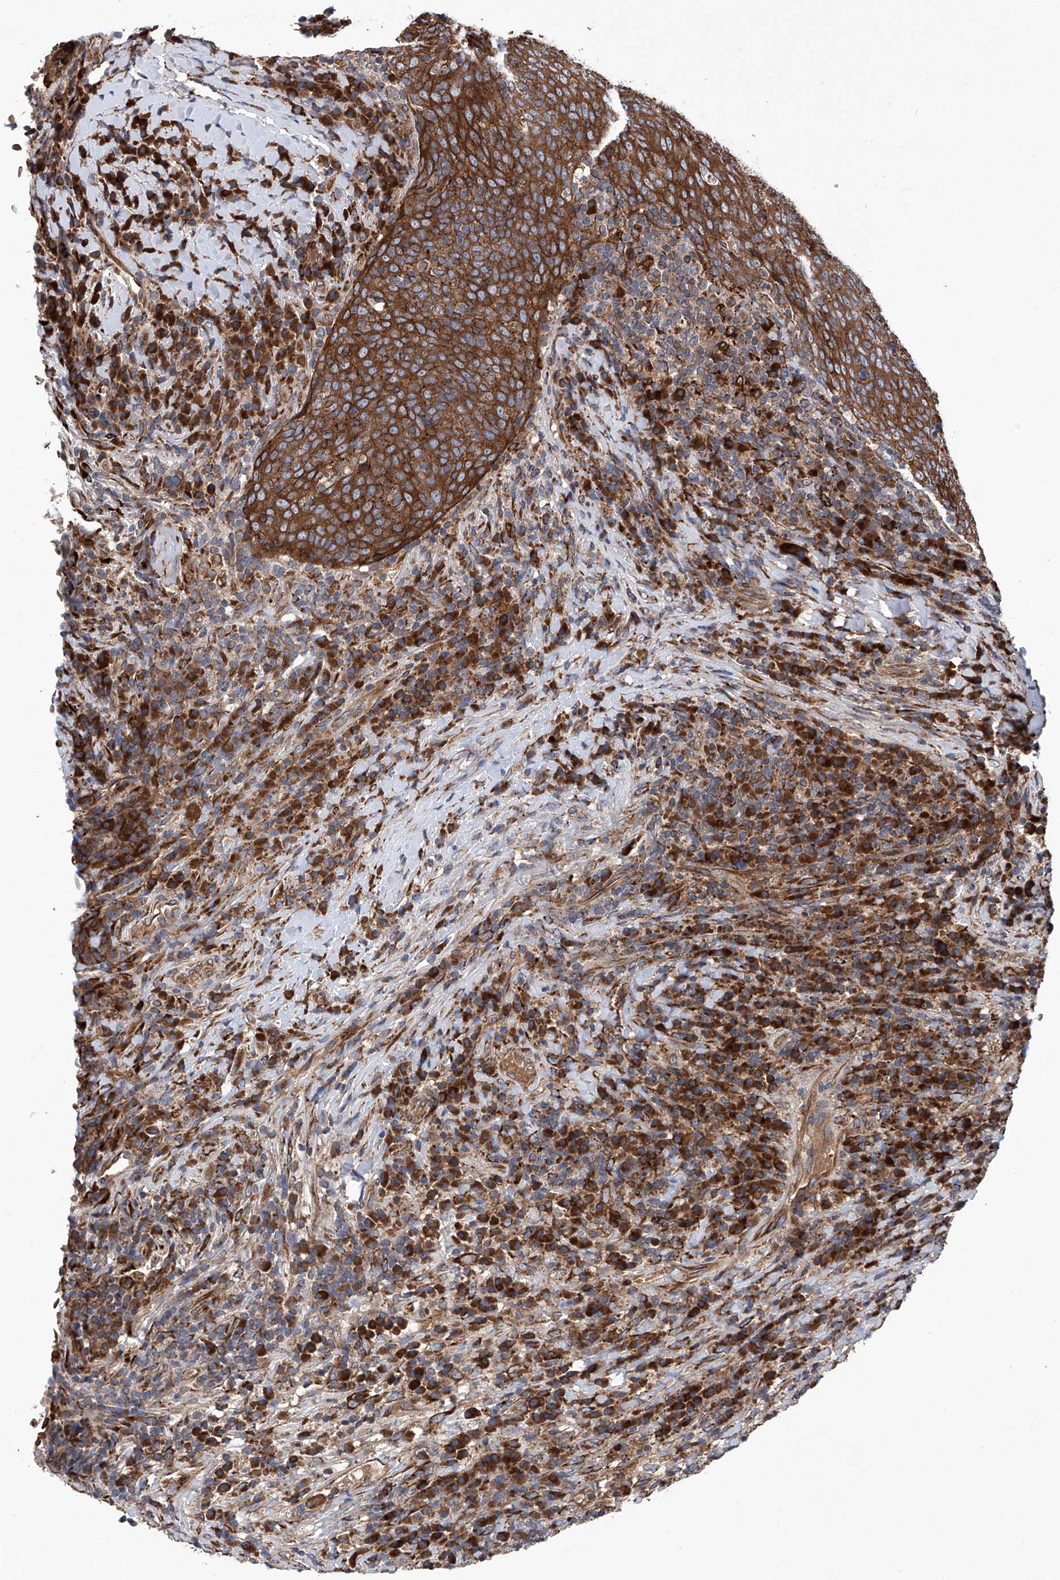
{"staining": {"intensity": "strong", "quantity": ">75%", "location": "cytoplasmic/membranous"}, "tissue": "head and neck cancer", "cell_type": "Tumor cells", "image_type": "cancer", "snomed": [{"axis": "morphology", "description": "Squamous cell carcinoma, NOS"}, {"axis": "morphology", "description": "Squamous cell carcinoma, metastatic, NOS"}, {"axis": "topography", "description": "Lymph node"}, {"axis": "topography", "description": "Head-Neck"}], "caption": "This photomicrograph exhibits IHC staining of metastatic squamous cell carcinoma (head and neck), with high strong cytoplasmic/membranous staining in approximately >75% of tumor cells.", "gene": "ASCC3", "patient": {"sex": "male", "age": 62}}